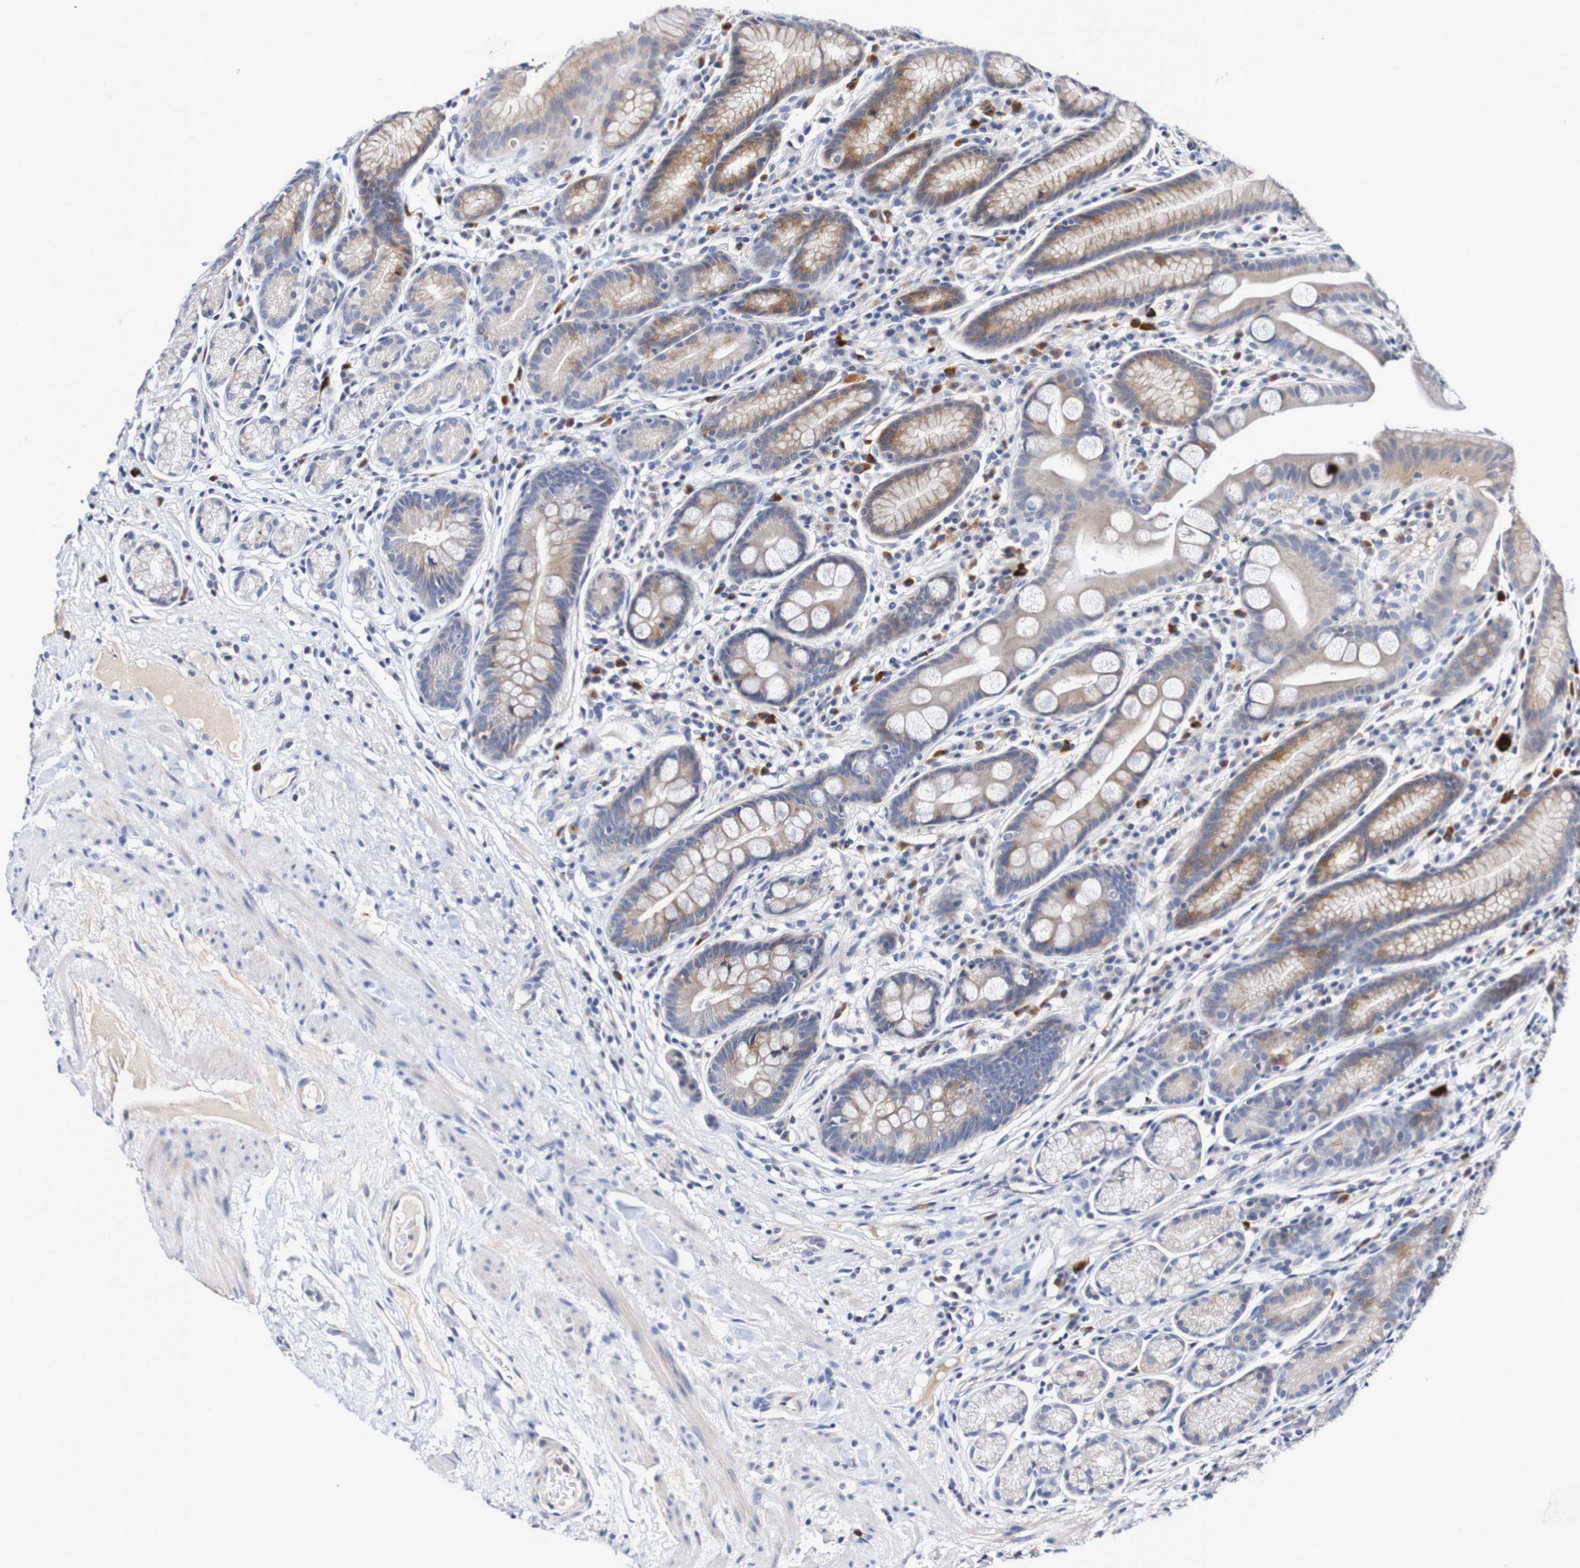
{"staining": {"intensity": "moderate", "quantity": "<25%", "location": "cytoplasmic/membranous"}, "tissue": "stomach", "cell_type": "Glandular cells", "image_type": "normal", "snomed": [{"axis": "morphology", "description": "Normal tissue, NOS"}, {"axis": "topography", "description": "Stomach, lower"}], "caption": "Stomach stained for a protein displays moderate cytoplasmic/membranous positivity in glandular cells.", "gene": "ACVR1C", "patient": {"sex": "male", "age": 52}}